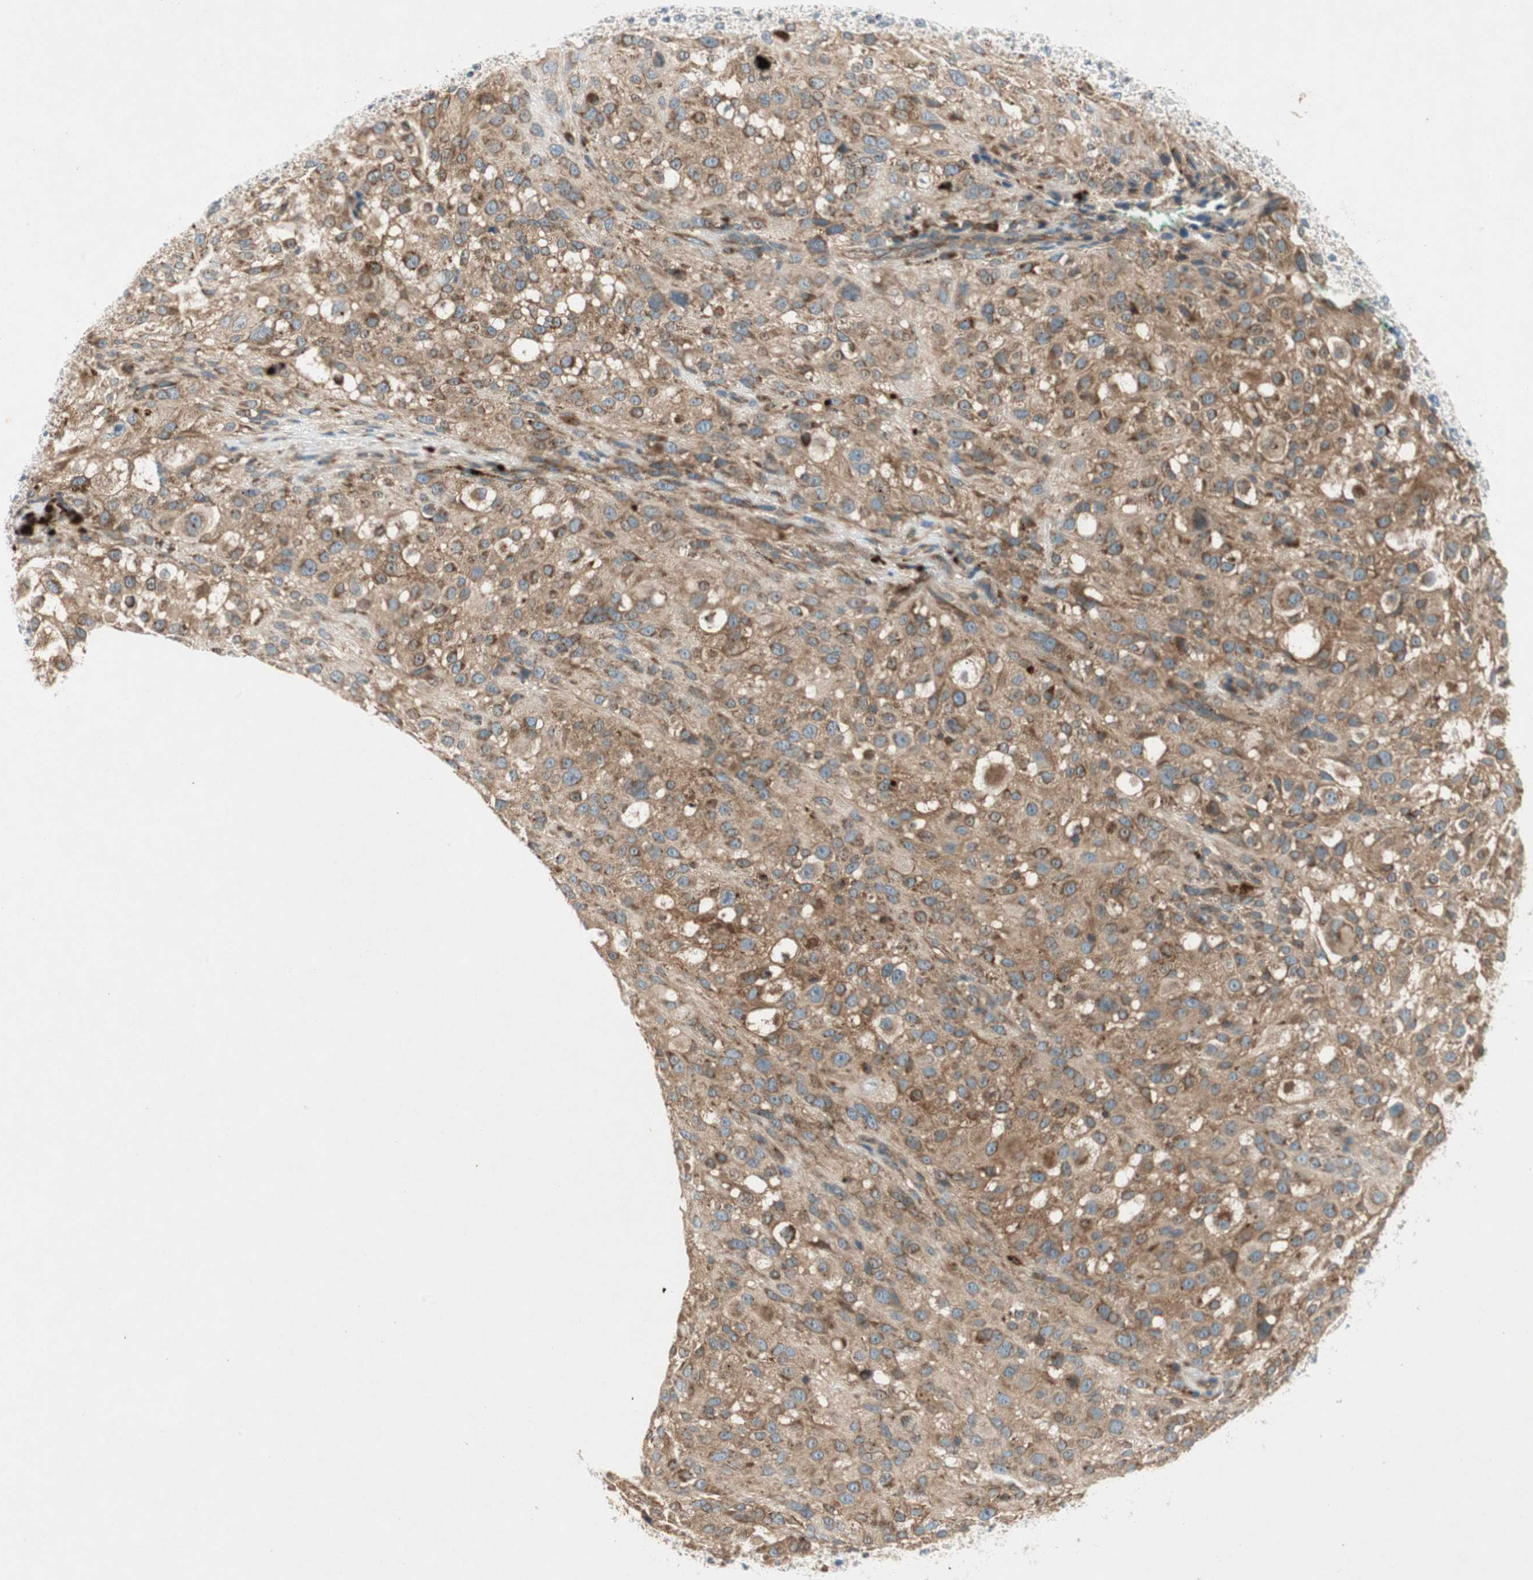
{"staining": {"intensity": "moderate", "quantity": ">75%", "location": "cytoplasmic/membranous"}, "tissue": "melanoma", "cell_type": "Tumor cells", "image_type": "cancer", "snomed": [{"axis": "morphology", "description": "Necrosis, NOS"}, {"axis": "morphology", "description": "Malignant melanoma, NOS"}, {"axis": "topography", "description": "Skin"}], "caption": "Immunohistochemical staining of melanoma demonstrates moderate cytoplasmic/membranous protein positivity in approximately >75% of tumor cells.", "gene": "CHADL", "patient": {"sex": "female", "age": 87}}